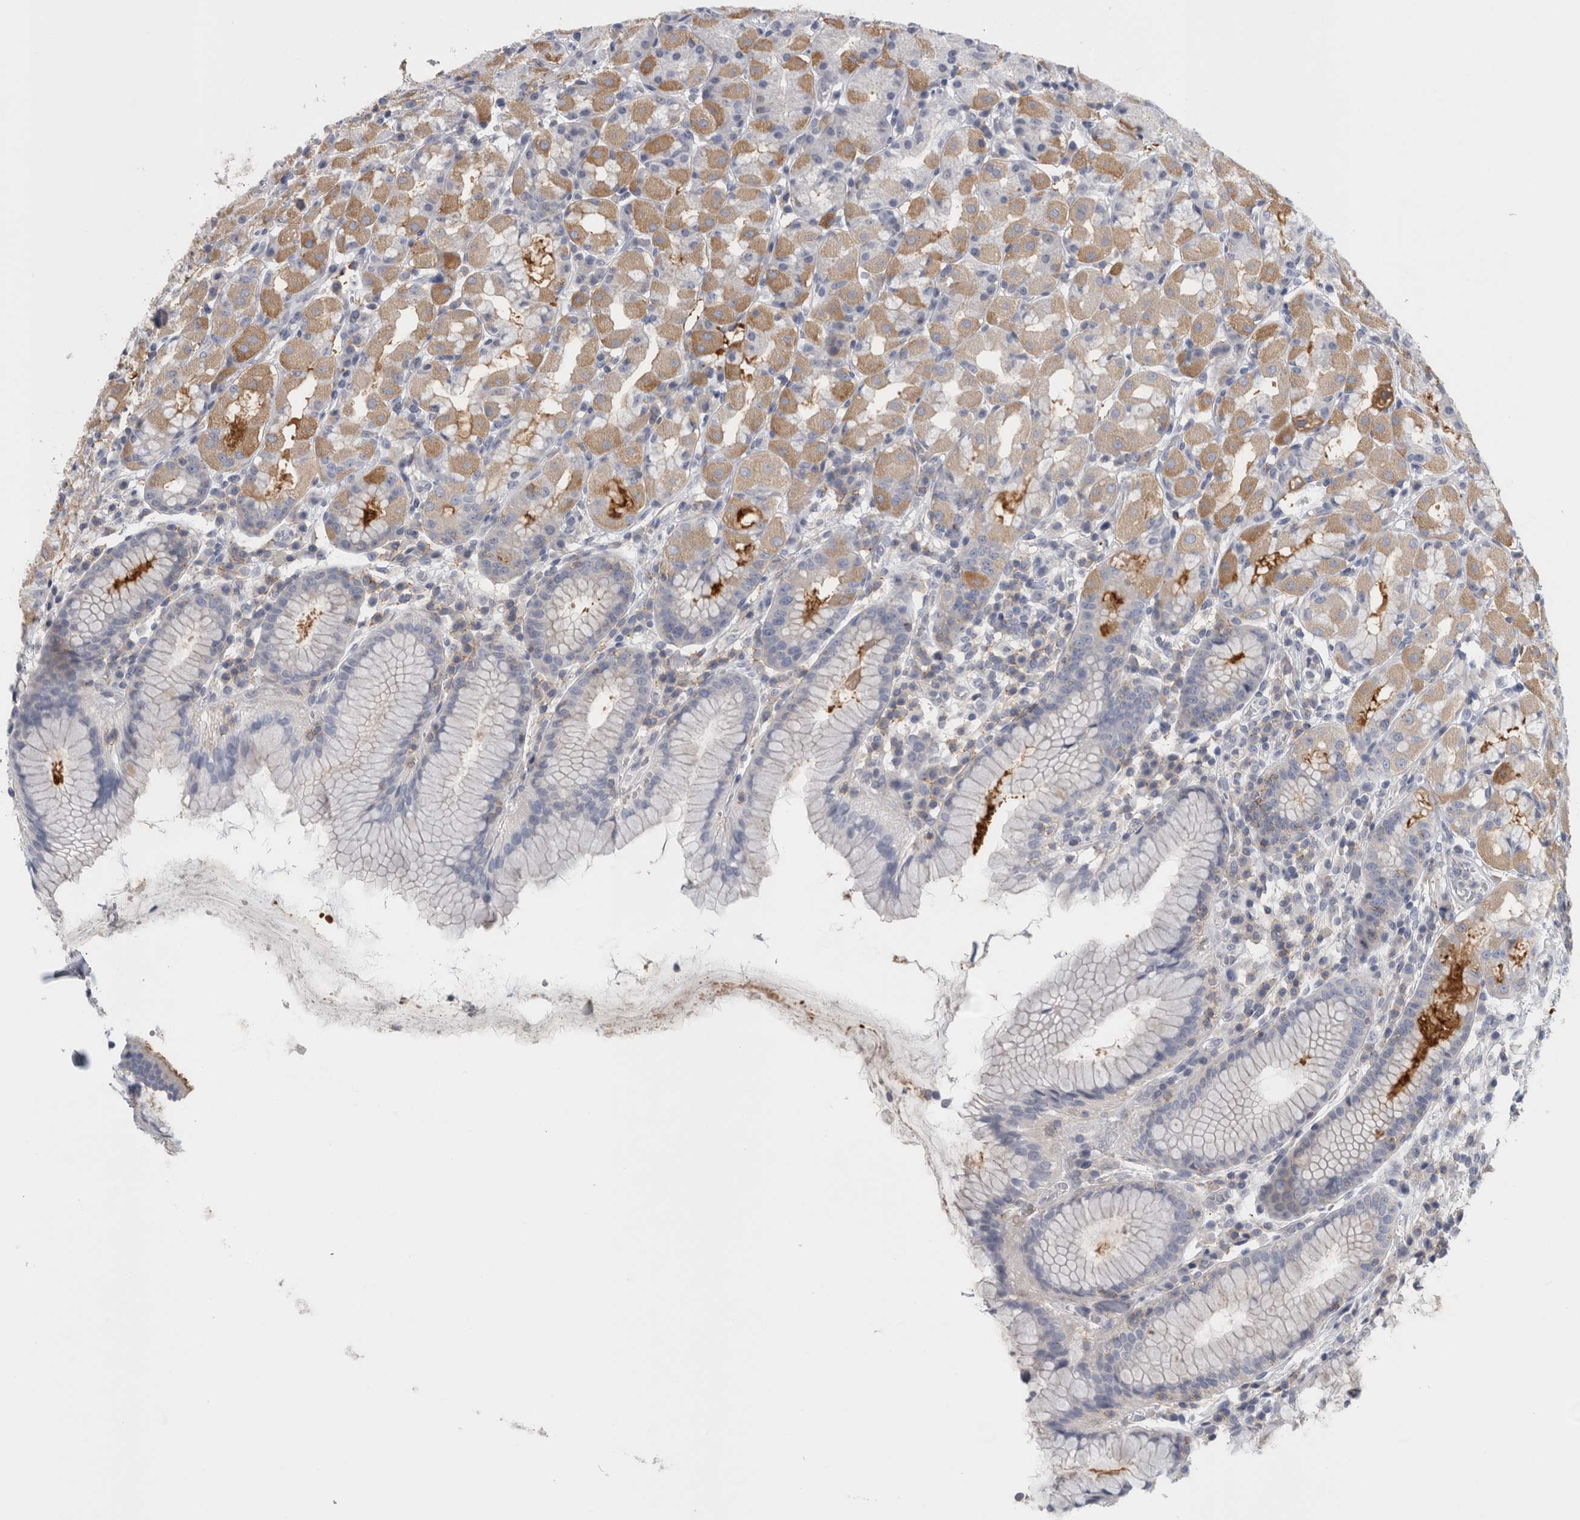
{"staining": {"intensity": "moderate", "quantity": "<25%", "location": "cytoplasmic/membranous"}, "tissue": "stomach", "cell_type": "Glandular cells", "image_type": "normal", "snomed": [{"axis": "morphology", "description": "Normal tissue, NOS"}, {"axis": "topography", "description": "Stomach, lower"}], "caption": "Human stomach stained with a protein marker reveals moderate staining in glandular cells.", "gene": "ANKFY1", "patient": {"sex": "female", "age": 56}}